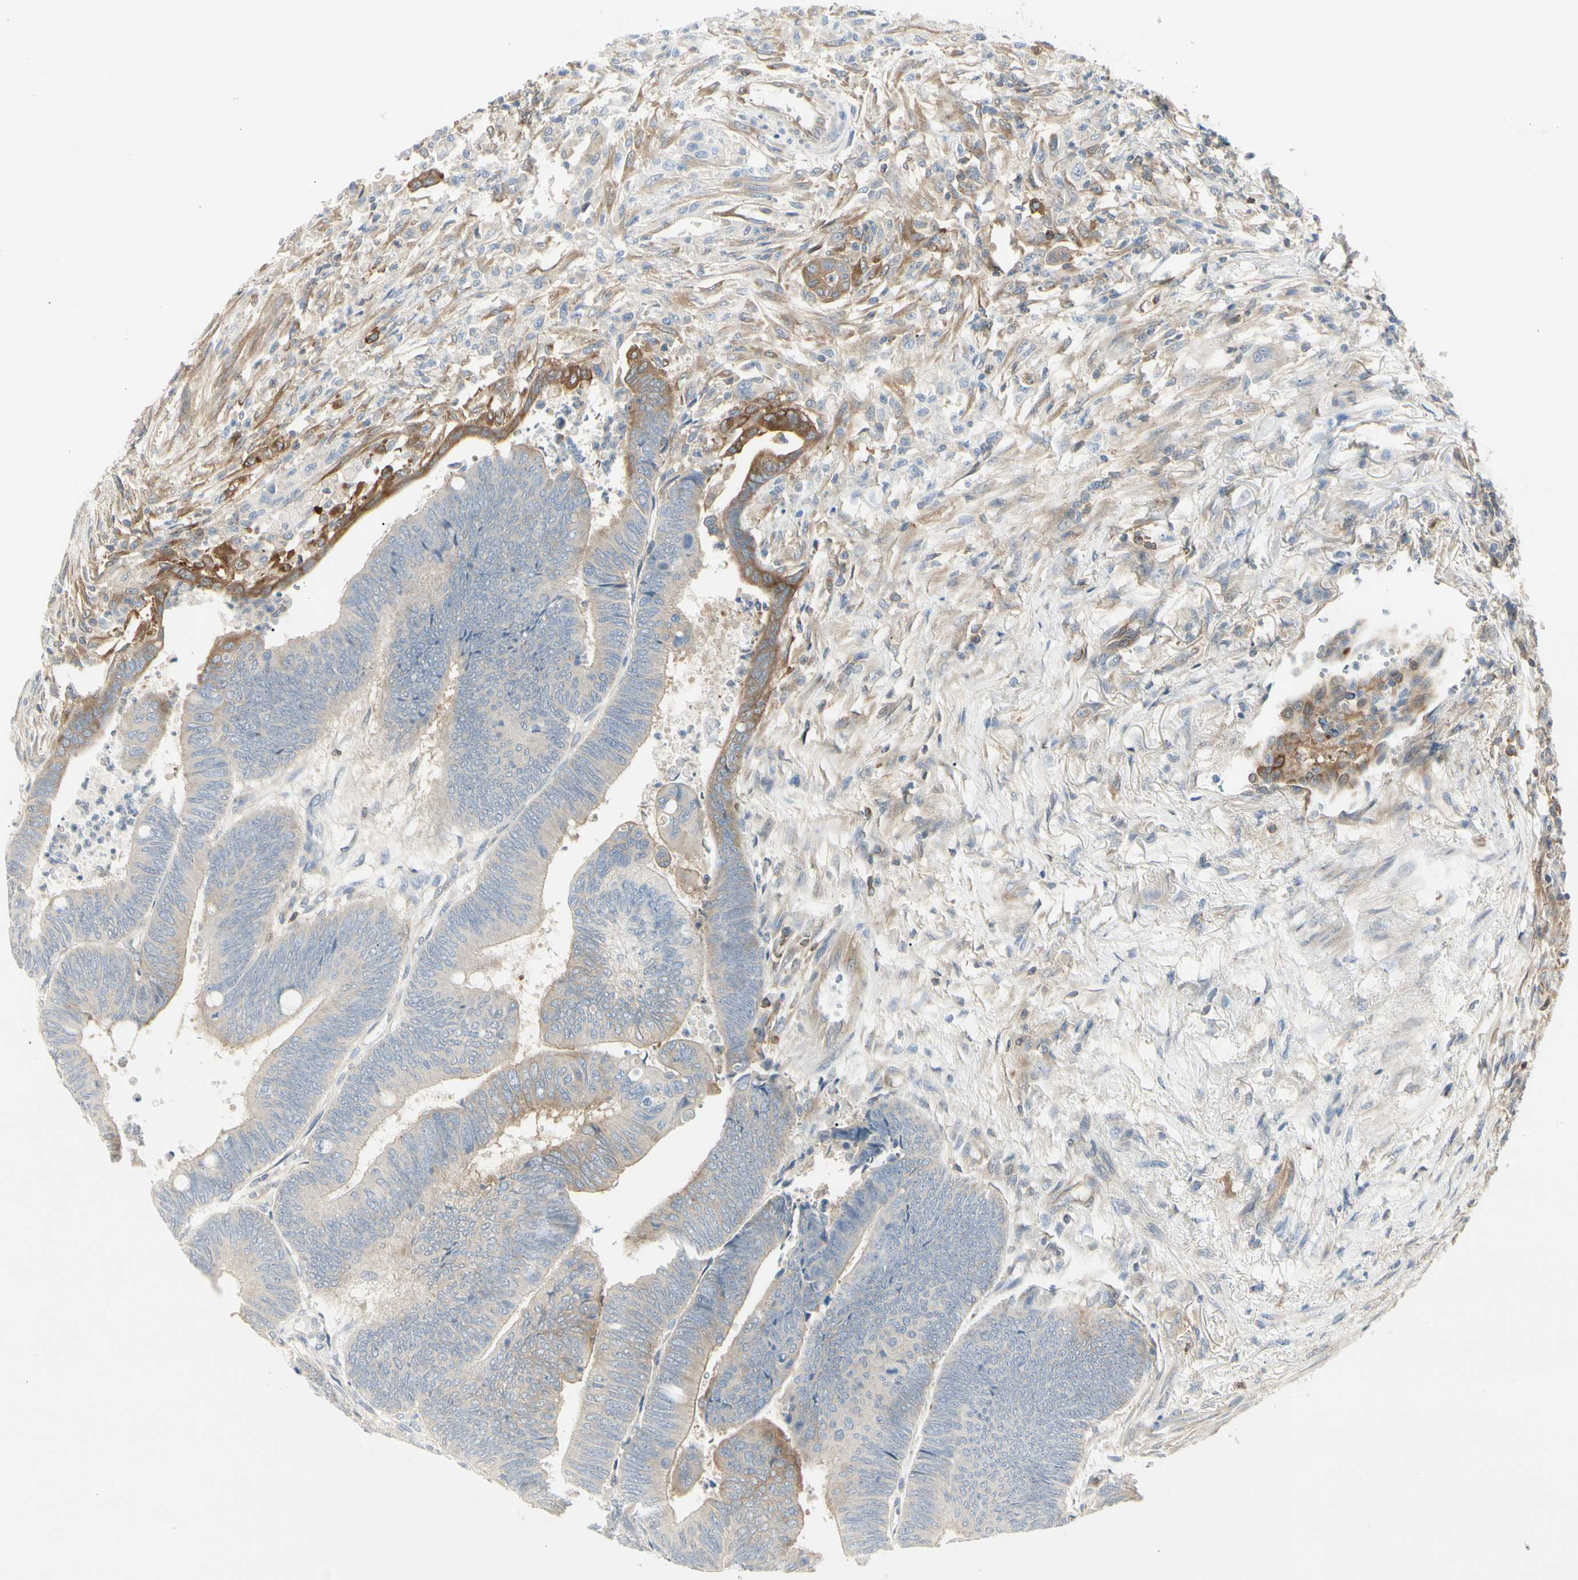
{"staining": {"intensity": "moderate", "quantity": "<25%", "location": "cytoplasmic/membranous"}, "tissue": "colorectal cancer", "cell_type": "Tumor cells", "image_type": "cancer", "snomed": [{"axis": "morphology", "description": "Normal tissue, NOS"}, {"axis": "morphology", "description": "Adenocarcinoma, NOS"}, {"axis": "topography", "description": "Rectum"}, {"axis": "topography", "description": "Peripheral nerve tissue"}], "caption": "Immunohistochemistry (DAB) staining of human colorectal cancer (adenocarcinoma) displays moderate cytoplasmic/membranous protein positivity in about <25% of tumor cells. Nuclei are stained in blue.", "gene": "NFKB2", "patient": {"sex": "male", "age": 92}}